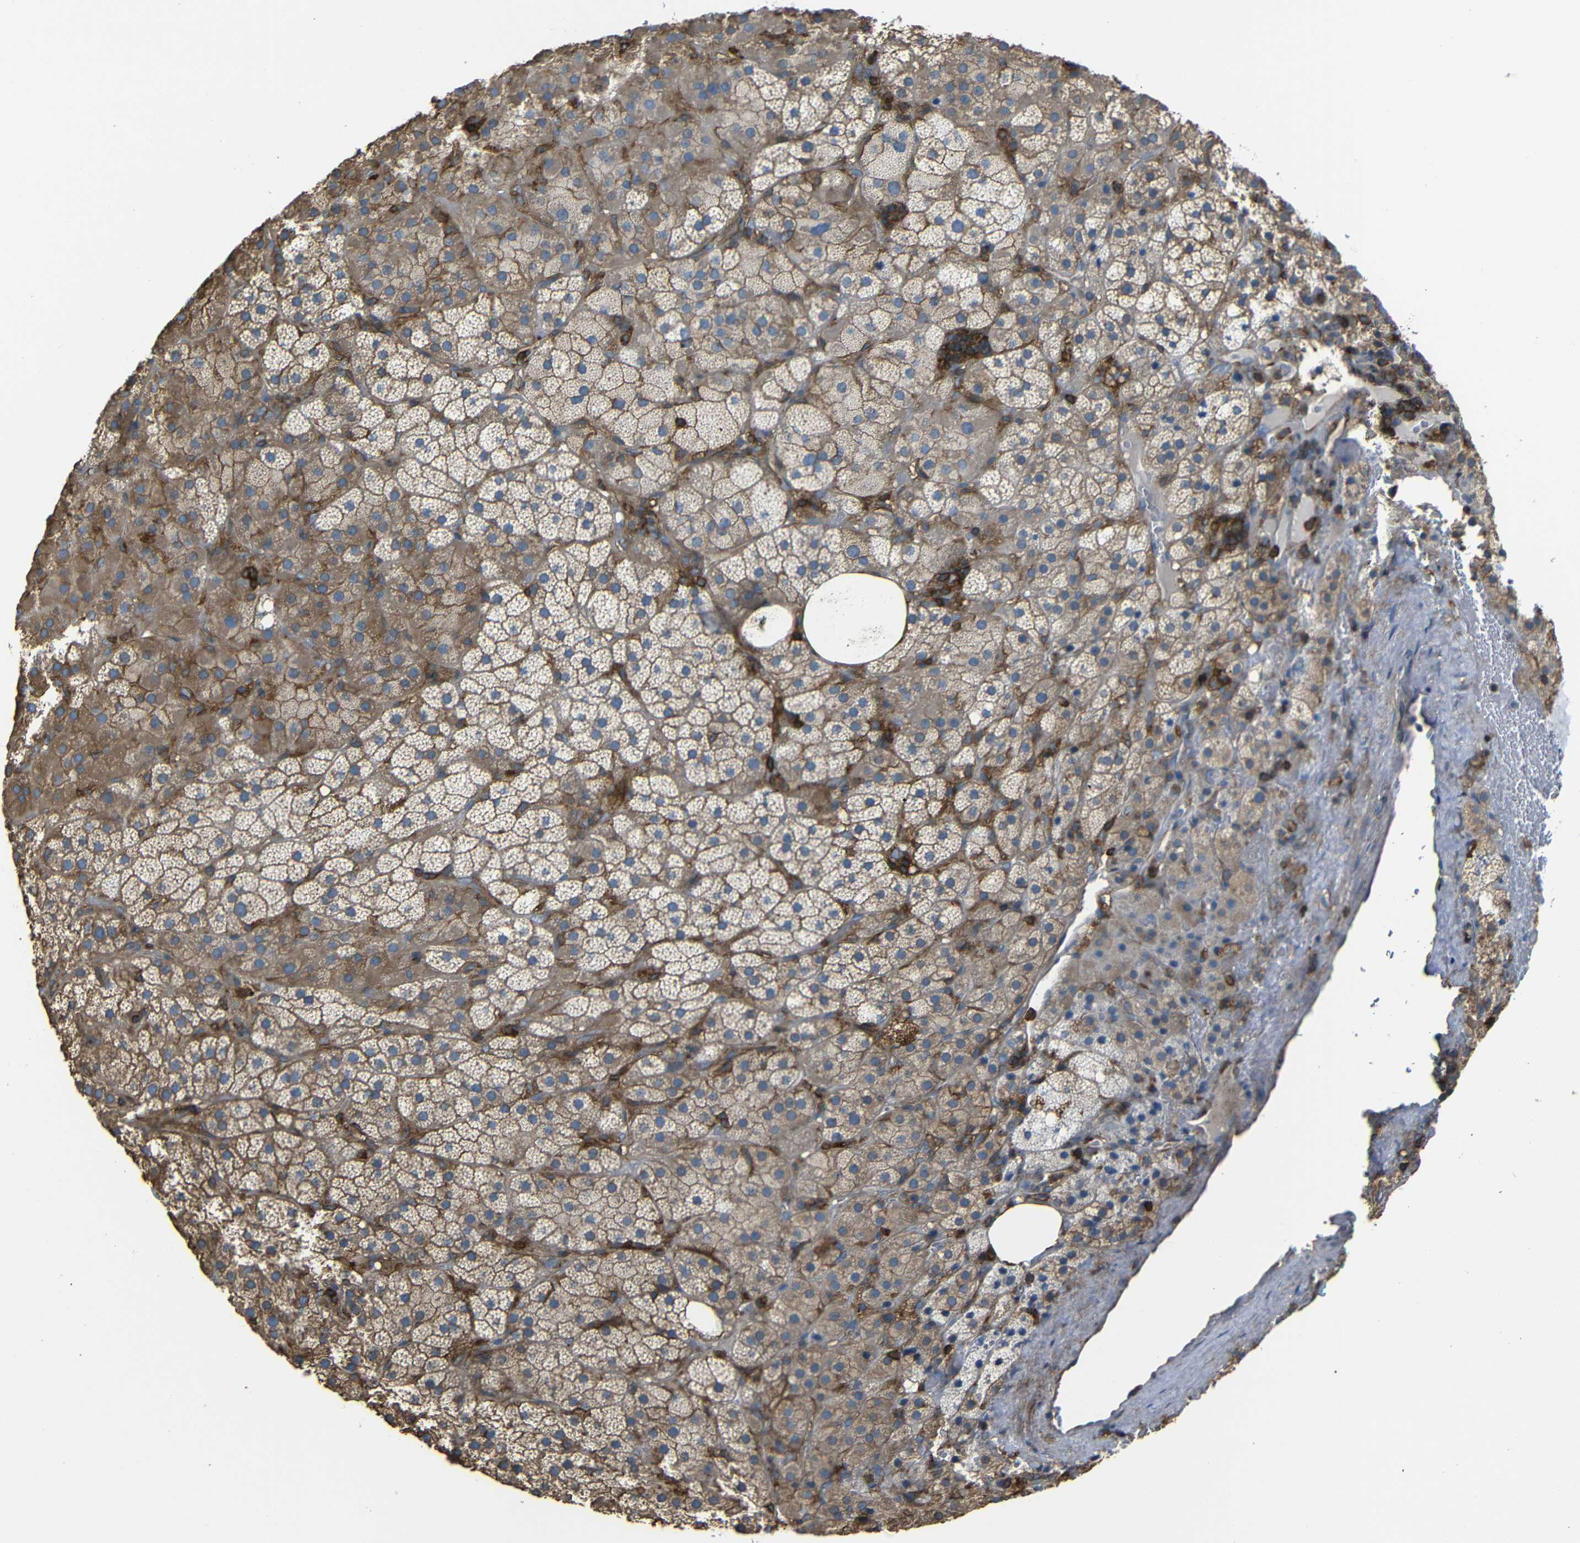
{"staining": {"intensity": "moderate", "quantity": ">75%", "location": "cytoplasmic/membranous"}, "tissue": "adrenal gland", "cell_type": "Glandular cells", "image_type": "normal", "snomed": [{"axis": "morphology", "description": "Normal tissue, NOS"}, {"axis": "topography", "description": "Adrenal gland"}], "caption": "A micrograph showing moderate cytoplasmic/membranous staining in about >75% of glandular cells in benign adrenal gland, as visualized by brown immunohistochemical staining.", "gene": "ADGRE5", "patient": {"sex": "female", "age": 59}}